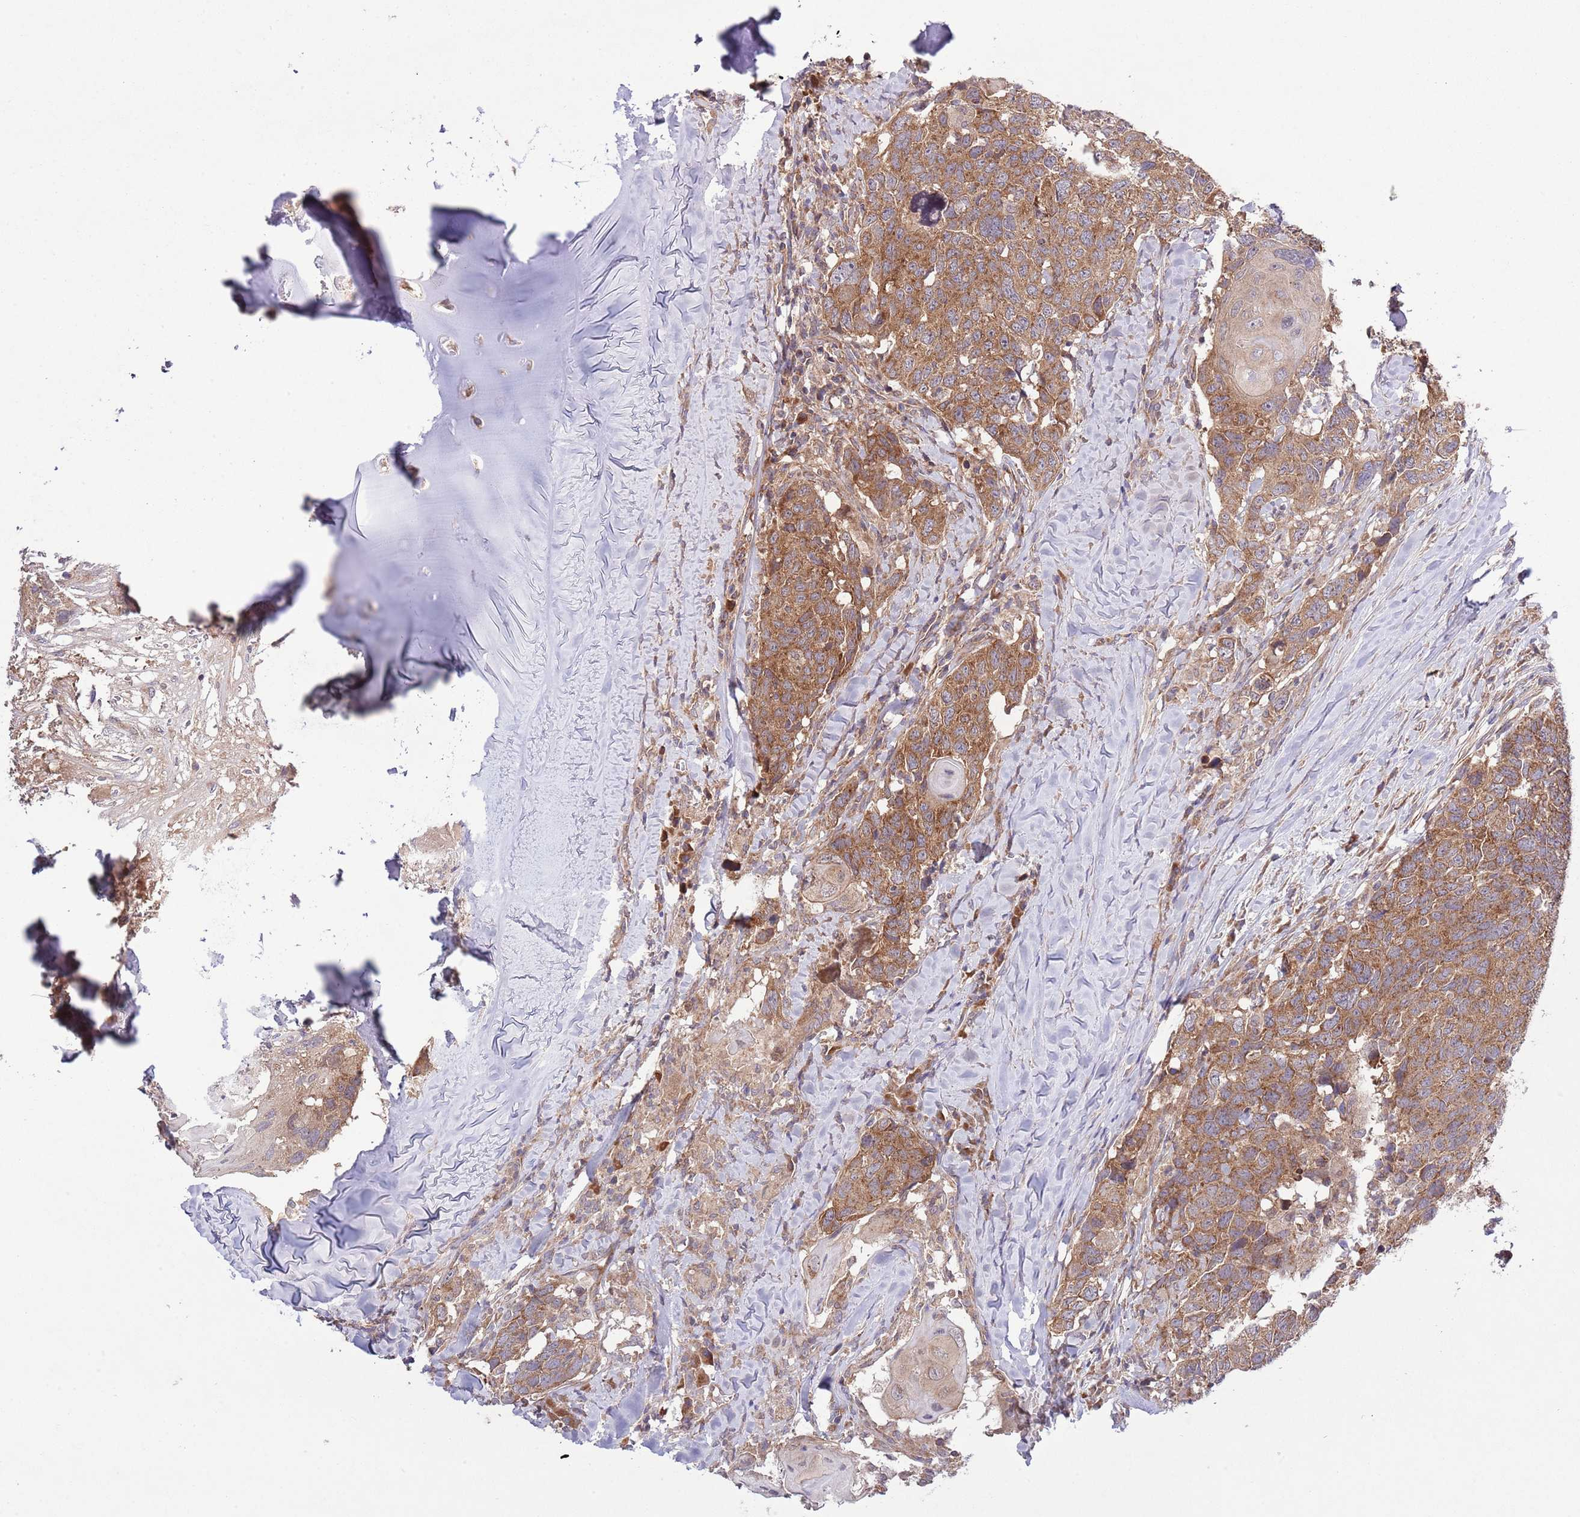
{"staining": {"intensity": "moderate", "quantity": ">75%", "location": "cytoplasmic/membranous"}, "tissue": "head and neck cancer", "cell_type": "Tumor cells", "image_type": "cancer", "snomed": [{"axis": "morphology", "description": "Normal tissue, NOS"}, {"axis": "morphology", "description": "Squamous cell carcinoma, NOS"}, {"axis": "topography", "description": "Skeletal muscle"}, {"axis": "topography", "description": "Vascular tissue"}, {"axis": "topography", "description": "Peripheral nerve tissue"}, {"axis": "topography", "description": "Head-Neck"}], "caption": "Protein expression analysis of human head and neck cancer (squamous cell carcinoma) reveals moderate cytoplasmic/membranous expression in approximately >75% of tumor cells.", "gene": "MFNG", "patient": {"sex": "male", "age": 66}}